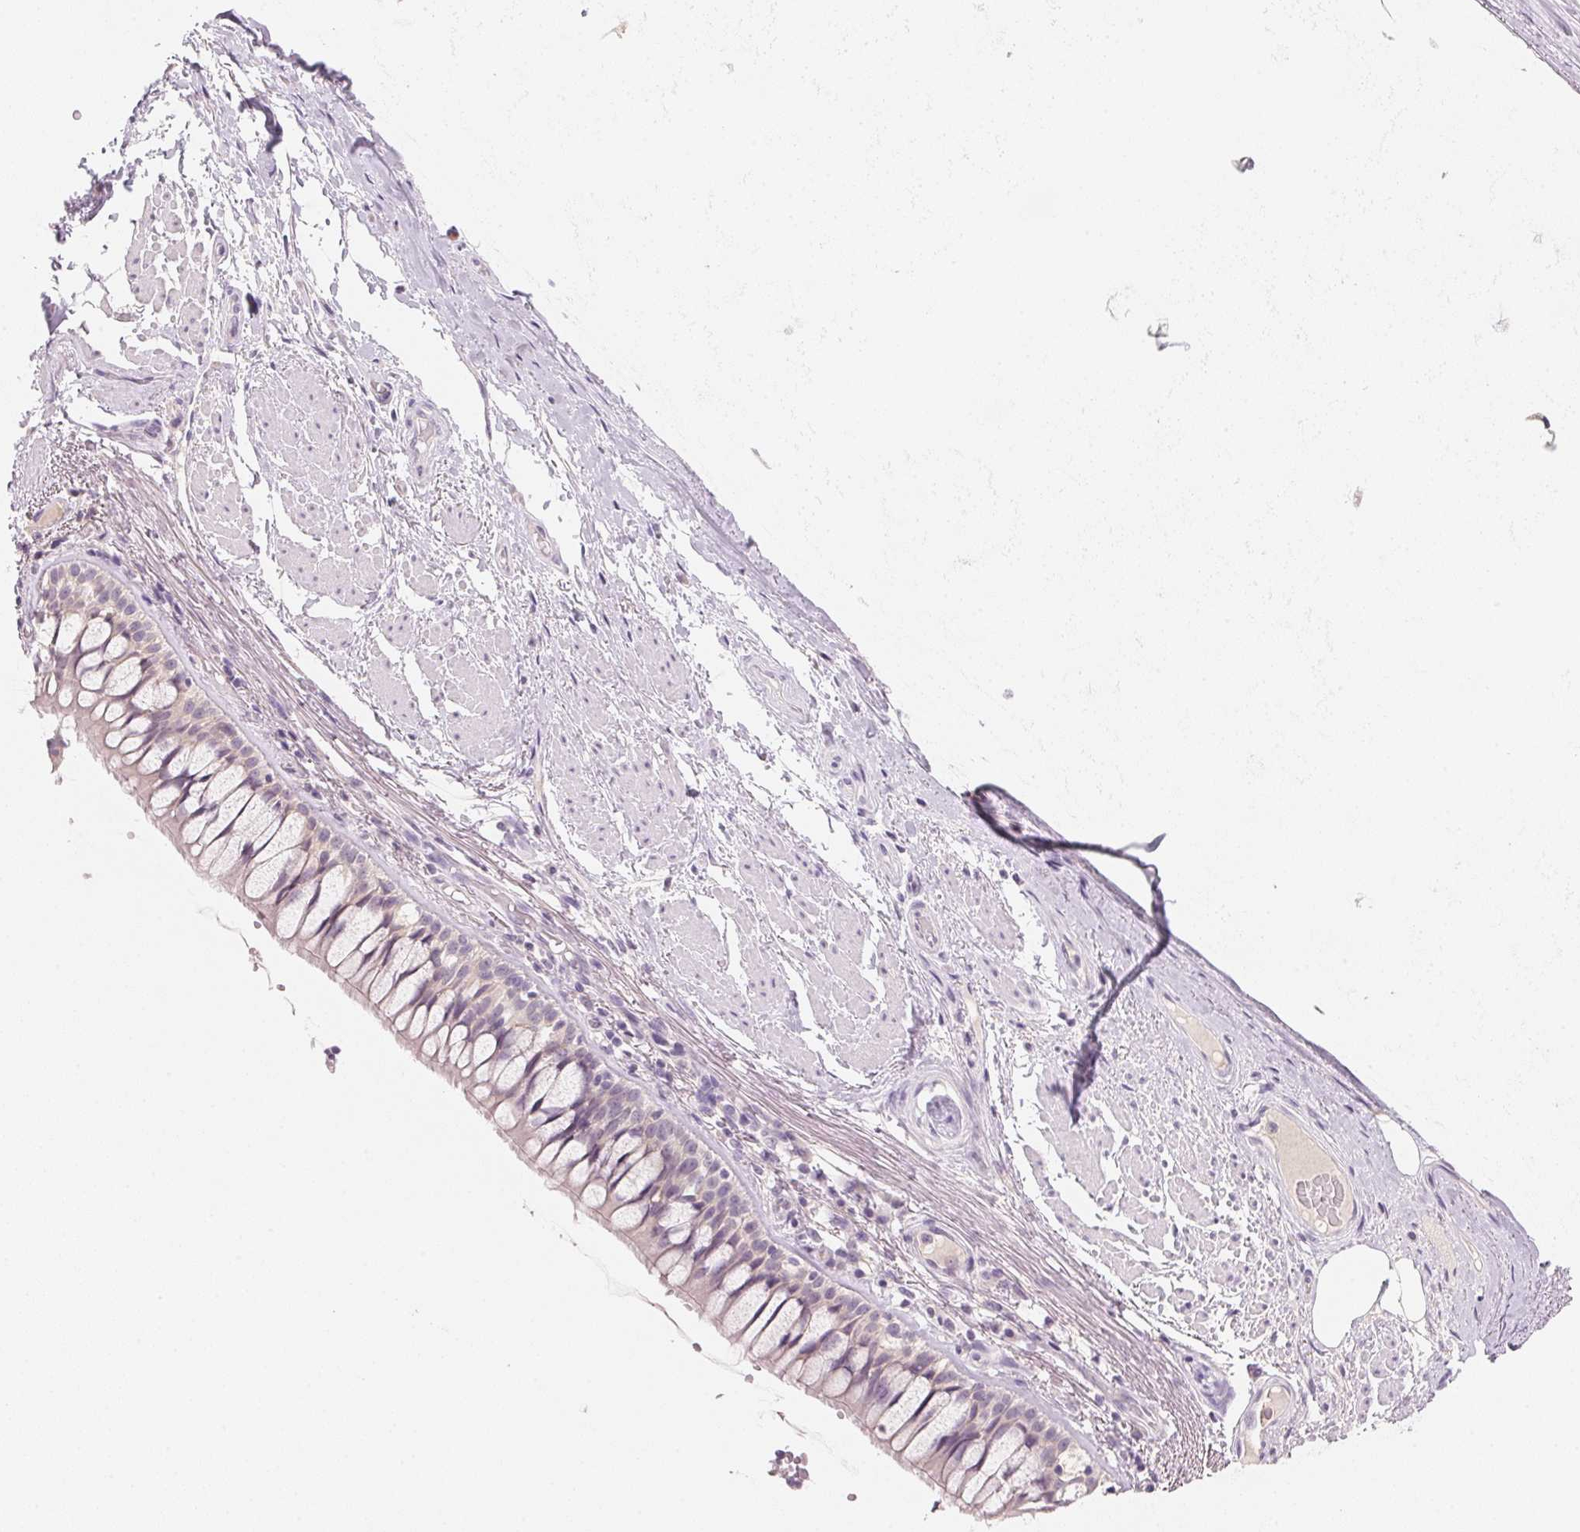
{"staining": {"intensity": "negative", "quantity": "none", "location": "none"}, "tissue": "soft tissue", "cell_type": "Fibroblasts", "image_type": "normal", "snomed": [{"axis": "morphology", "description": "Normal tissue, NOS"}, {"axis": "topography", "description": "Cartilage tissue"}, {"axis": "topography", "description": "Bronchus"}], "caption": "Human soft tissue stained for a protein using immunohistochemistry (IHC) exhibits no positivity in fibroblasts.", "gene": "MCOLN3", "patient": {"sex": "male", "age": 64}}